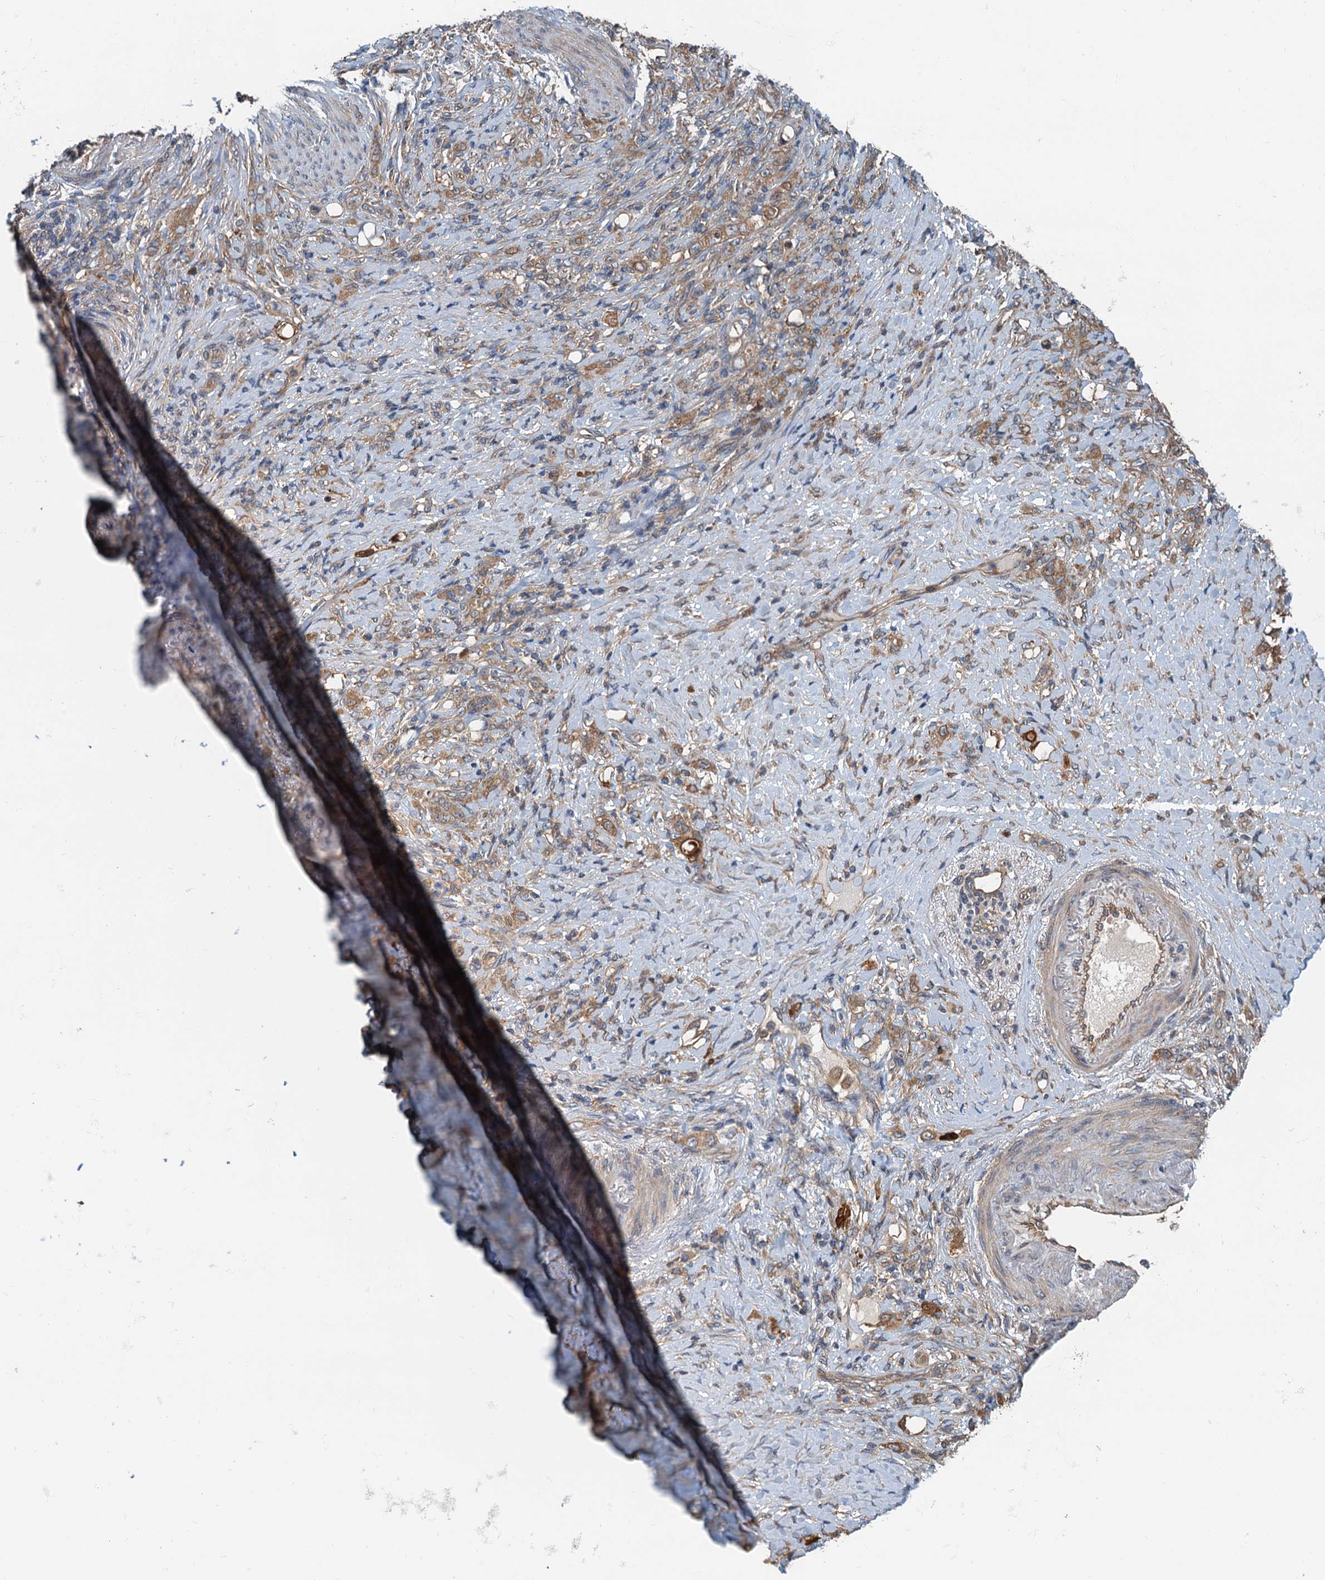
{"staining": {"intensity": "moderate", "quantity": ">75%", "location": "cytoplasmic/membranous"}, "tissue": "stomach cancer", "cell_type": "Tumor cells", "image_type": "cancer", "snomed": [{"axis": "morphology", "description": "Adenocarcinoma, NOS"}, {"axis": "topography", "description": "Stomach"}], "caption": "Adenocarcinoma (stomach) tissue demonstrates moderate cytoplasmic/membranous expression in approximately >75% of tumor cells The protein is stained brown, and the nuclei are stained in blue (DAB IHC with brightfield microscopy, high magnification).", "gene": "COG3", "patient": {"sex": "female", "age": 79}}